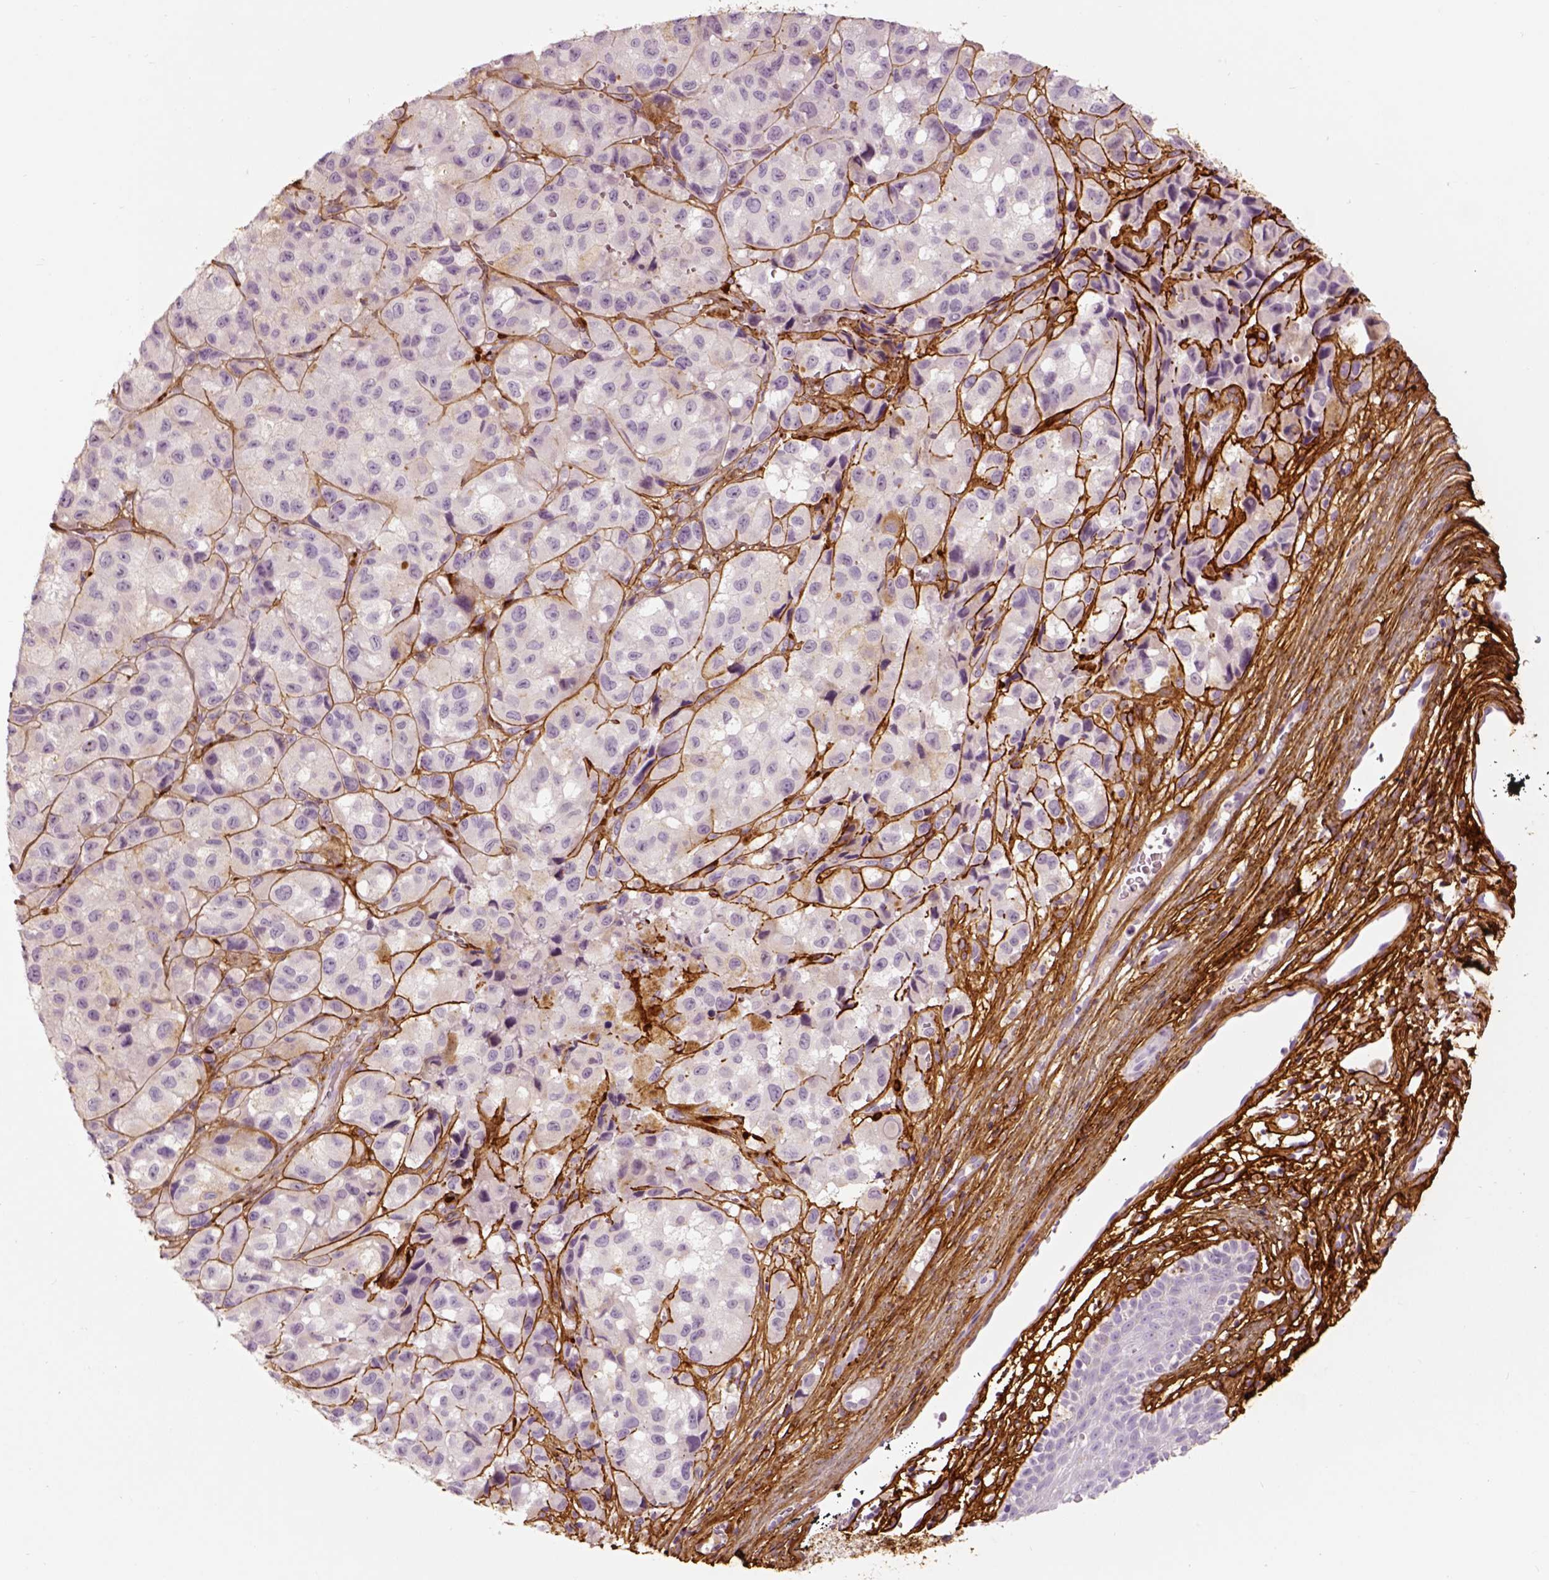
{"staining": {"intensity": "negative", "quantity": "none", "location": "none"}, "tissue": "melanoma", "cell_type": "Tumor cells", "image_type": "cancer", "snomed": [{"axis": "morphology", "description": "Malignant melanoma, NOS"}, {"axis": "topography", "description": "Skin"}], "caption": "This photomicrograph is of malignant melanoma stained with immunohistochemistry to label a protein in brown with the nuclei are counter-stained blue. There is no positivity in tumor cells.", "gene": "COL6A2", "patient": {"sex": "male", "age": 93}}